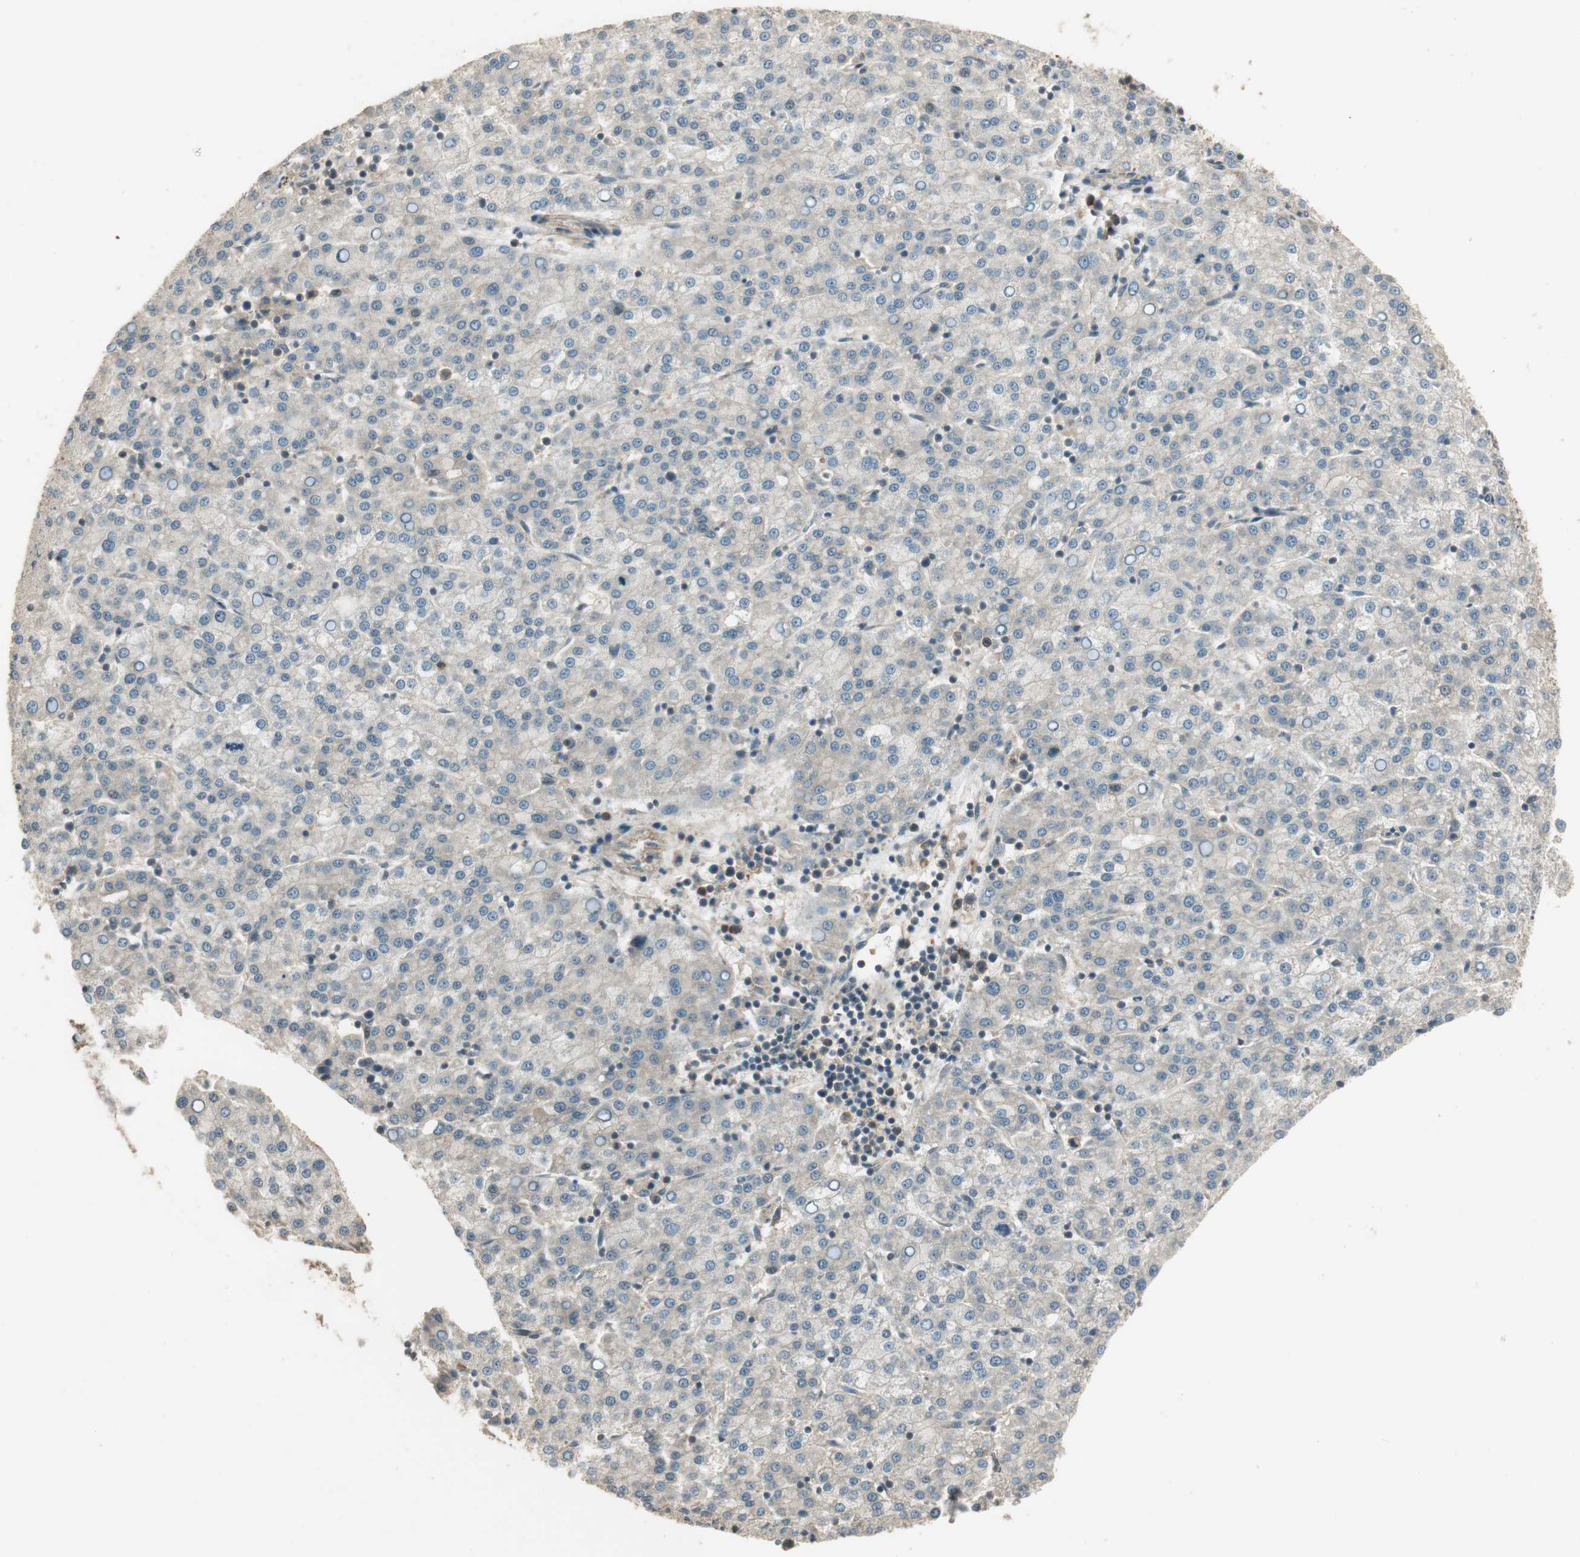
{"staining": {"intensity": "negative", "quantity": "none", "location": "none"}, "tissue": "liver cancer", "cell_type": "Tumor cells", "image_type": "cancer", "snomed": [{"axis": "morphology", "description": "Carcinoma, Hepatocellular, NOS"}, {"axis": "topography", "description": "Liver"}], "caption": "The micrograph reveals no significant expression in tumor cells of liver cancer (hepatocellular carcinoma).", "gene": "PFDN5", "patient": {"sex": "female", "age": 58}}